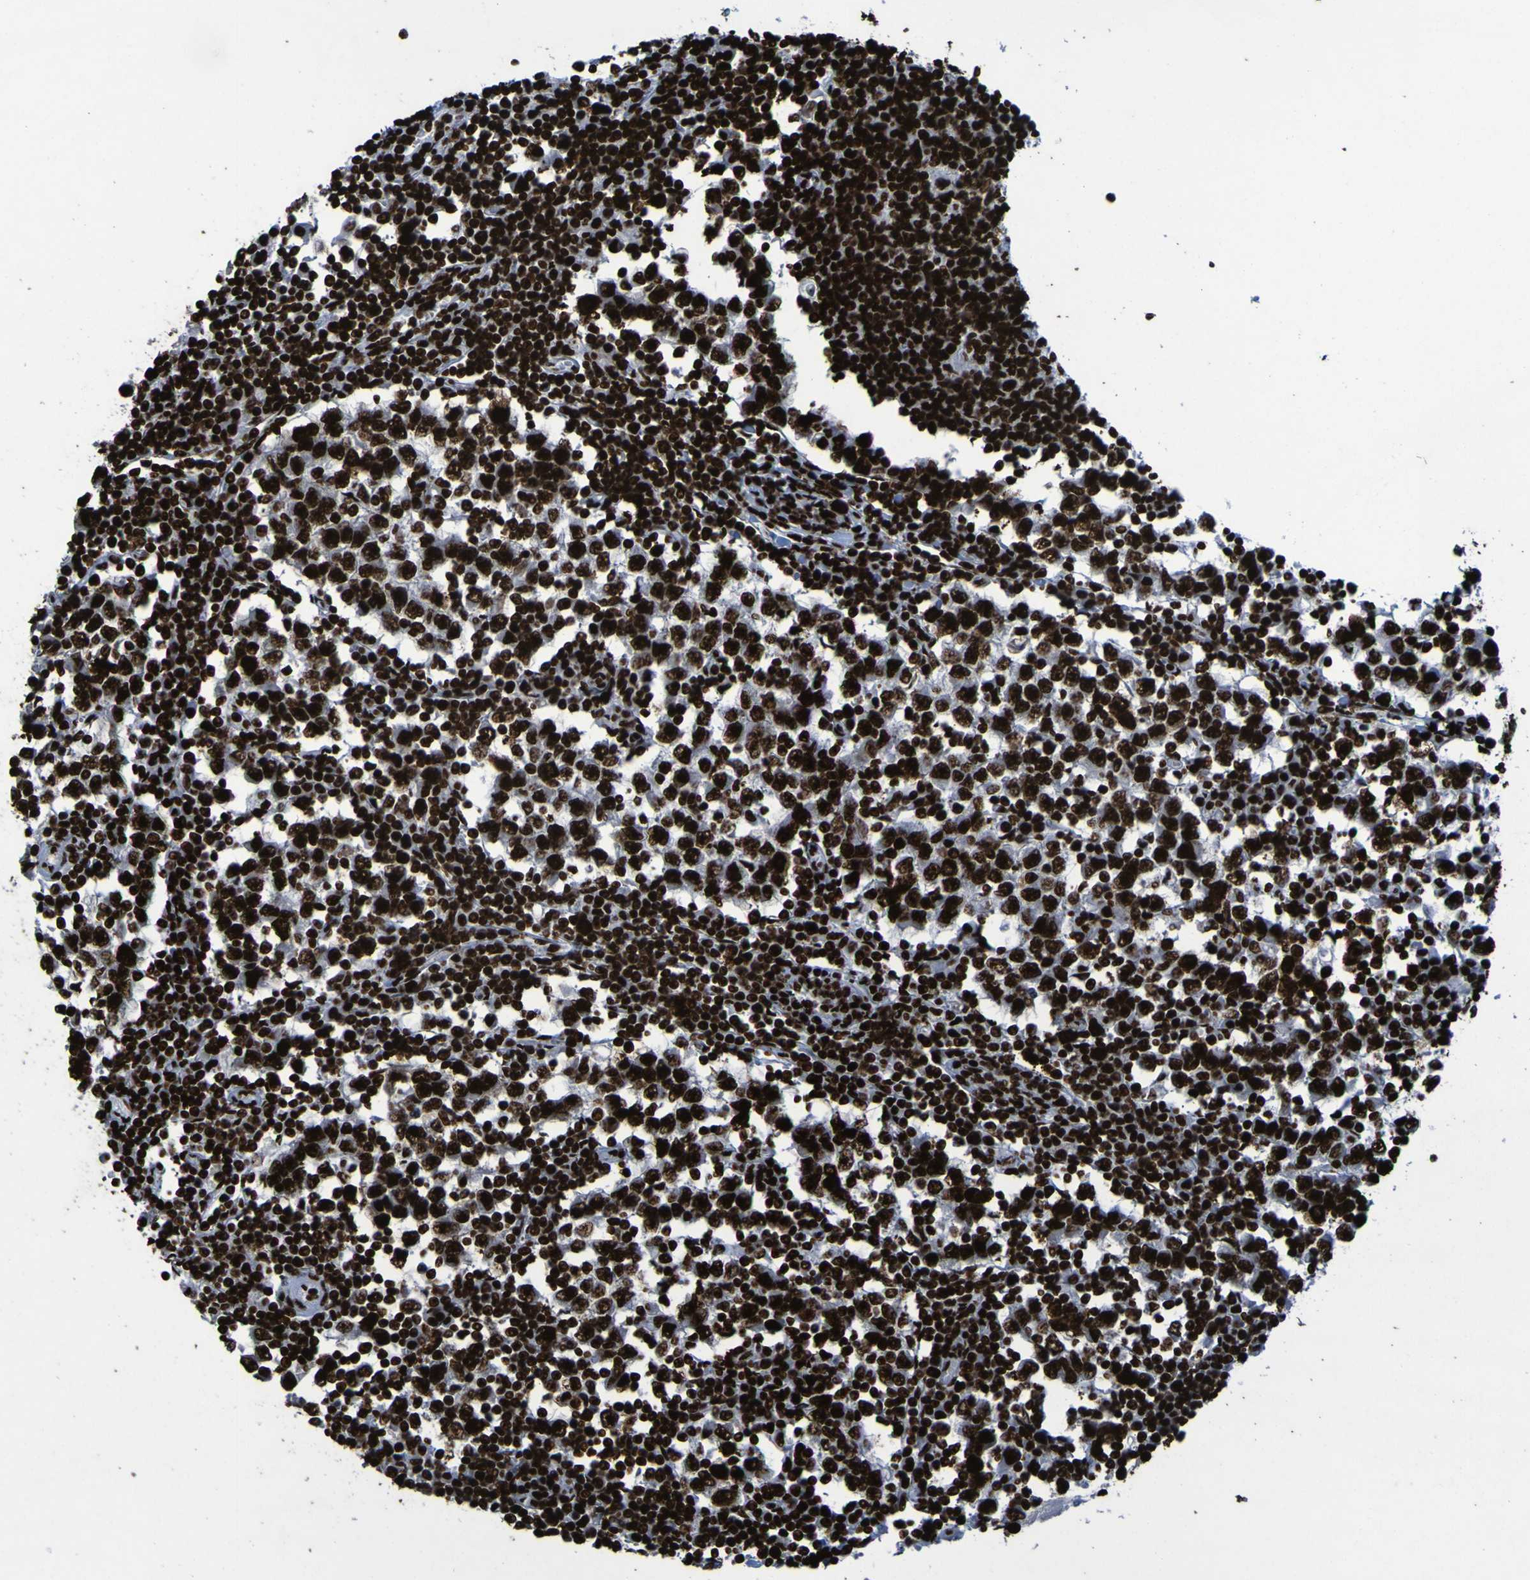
{"staining": {"intensity": "strong", "quantity": ">75%", "location": "nuclear"}, "tissue": "testis cancer", "cell_type": "Tumor cells", "image_type": "cancer", "snomed": [{"axis": "morphology", "description": "Seminoma, NOS"}, {"axis": "topography", "description": "Testis"}], "caption": "High-magnification brightfield microscopy of seminoma (testis) stained with DAB (brown) and counterstained with hematoxylin (blue). tumor cells exhibit strong nuclear expression is present in approximately>75% of cells. Using DAB (brown) and hematoxylin (blue) stains, captured at high magnification using brightfield microscopy.", "gene": "NPM1", "patient": {"sex": "male", "age": 65}}